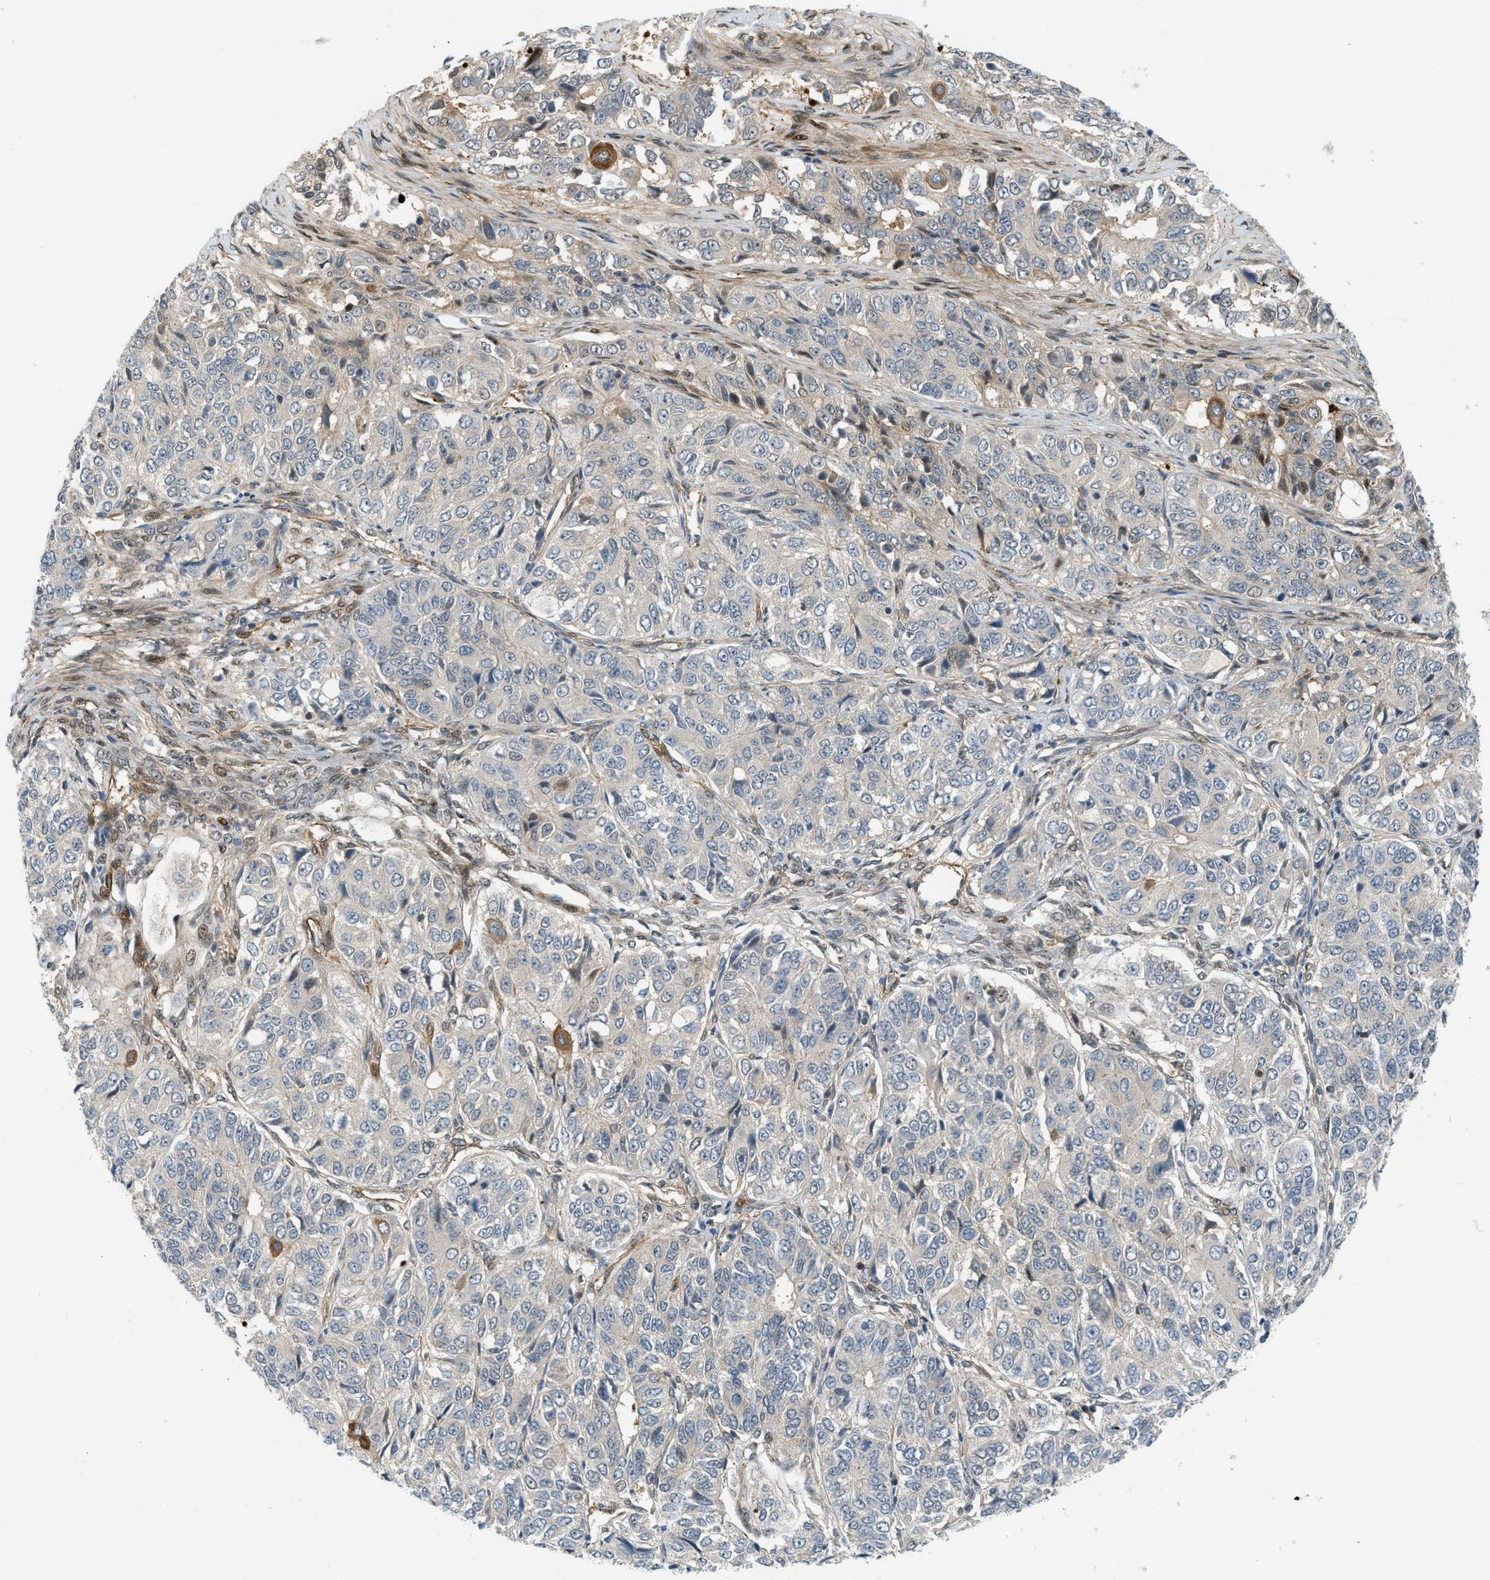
{"staining": {"intensity": "moderate", "quantity": "<25%", "location": "cytoplasmic/membranous"}, "tissue": "ovarian cancer", "cell_type": "Tumor cells", "image_type": "cancer", "snomed": [{"axis": "morphology", "description": "Carcinoma, endometroid"}, {"axis": "topography", "description": "Ovary"}], "caption": "There is low levels of moderate cytoplasmic/membranous expression in tumor cells of ovarian cancer, as demonstrated by immunohistochemical staining (brown color).", "gene": "EDNRA", "patient": {"sex": "female", "age": 51}}